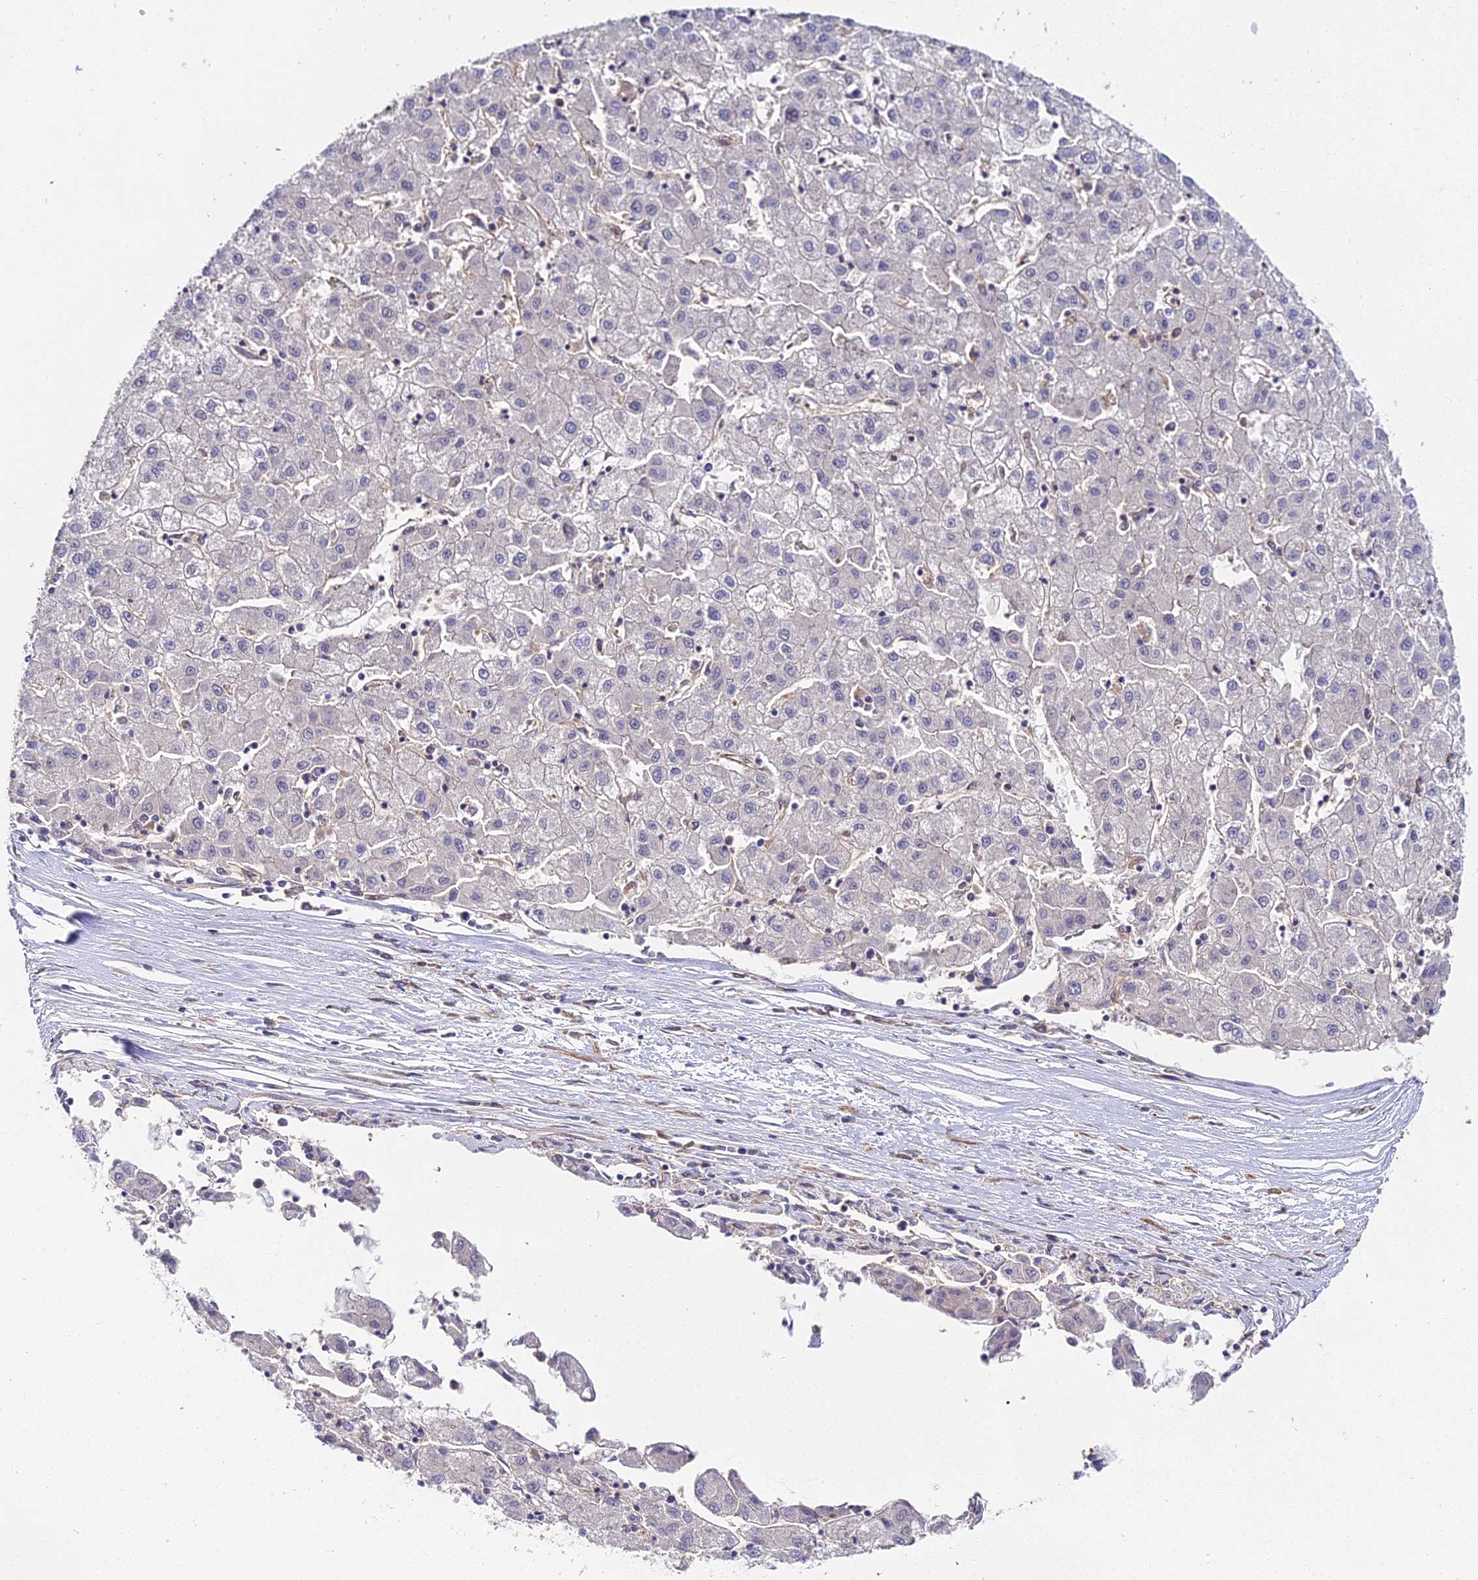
{"staining": {"intensity": "negative", "quantity": "none", "location": "none"}, "tissue": "liver cancer", "cell_type": "Tumor cells", "image_type": "cancer", "snomed": [{"axis": "morphology", "description": "Carcinoma, Hepatocellular, NOS"}, {"axis": "topography", "description": "Liver"}], "caption": "Hepatocellular carcinoma (liver) stained for a protein using immunohistochemistry (IHC) exhibits no positivity tumor cells.", "gene": "PPP2R2C", "patient": {"sex": "male", "age": 72}}